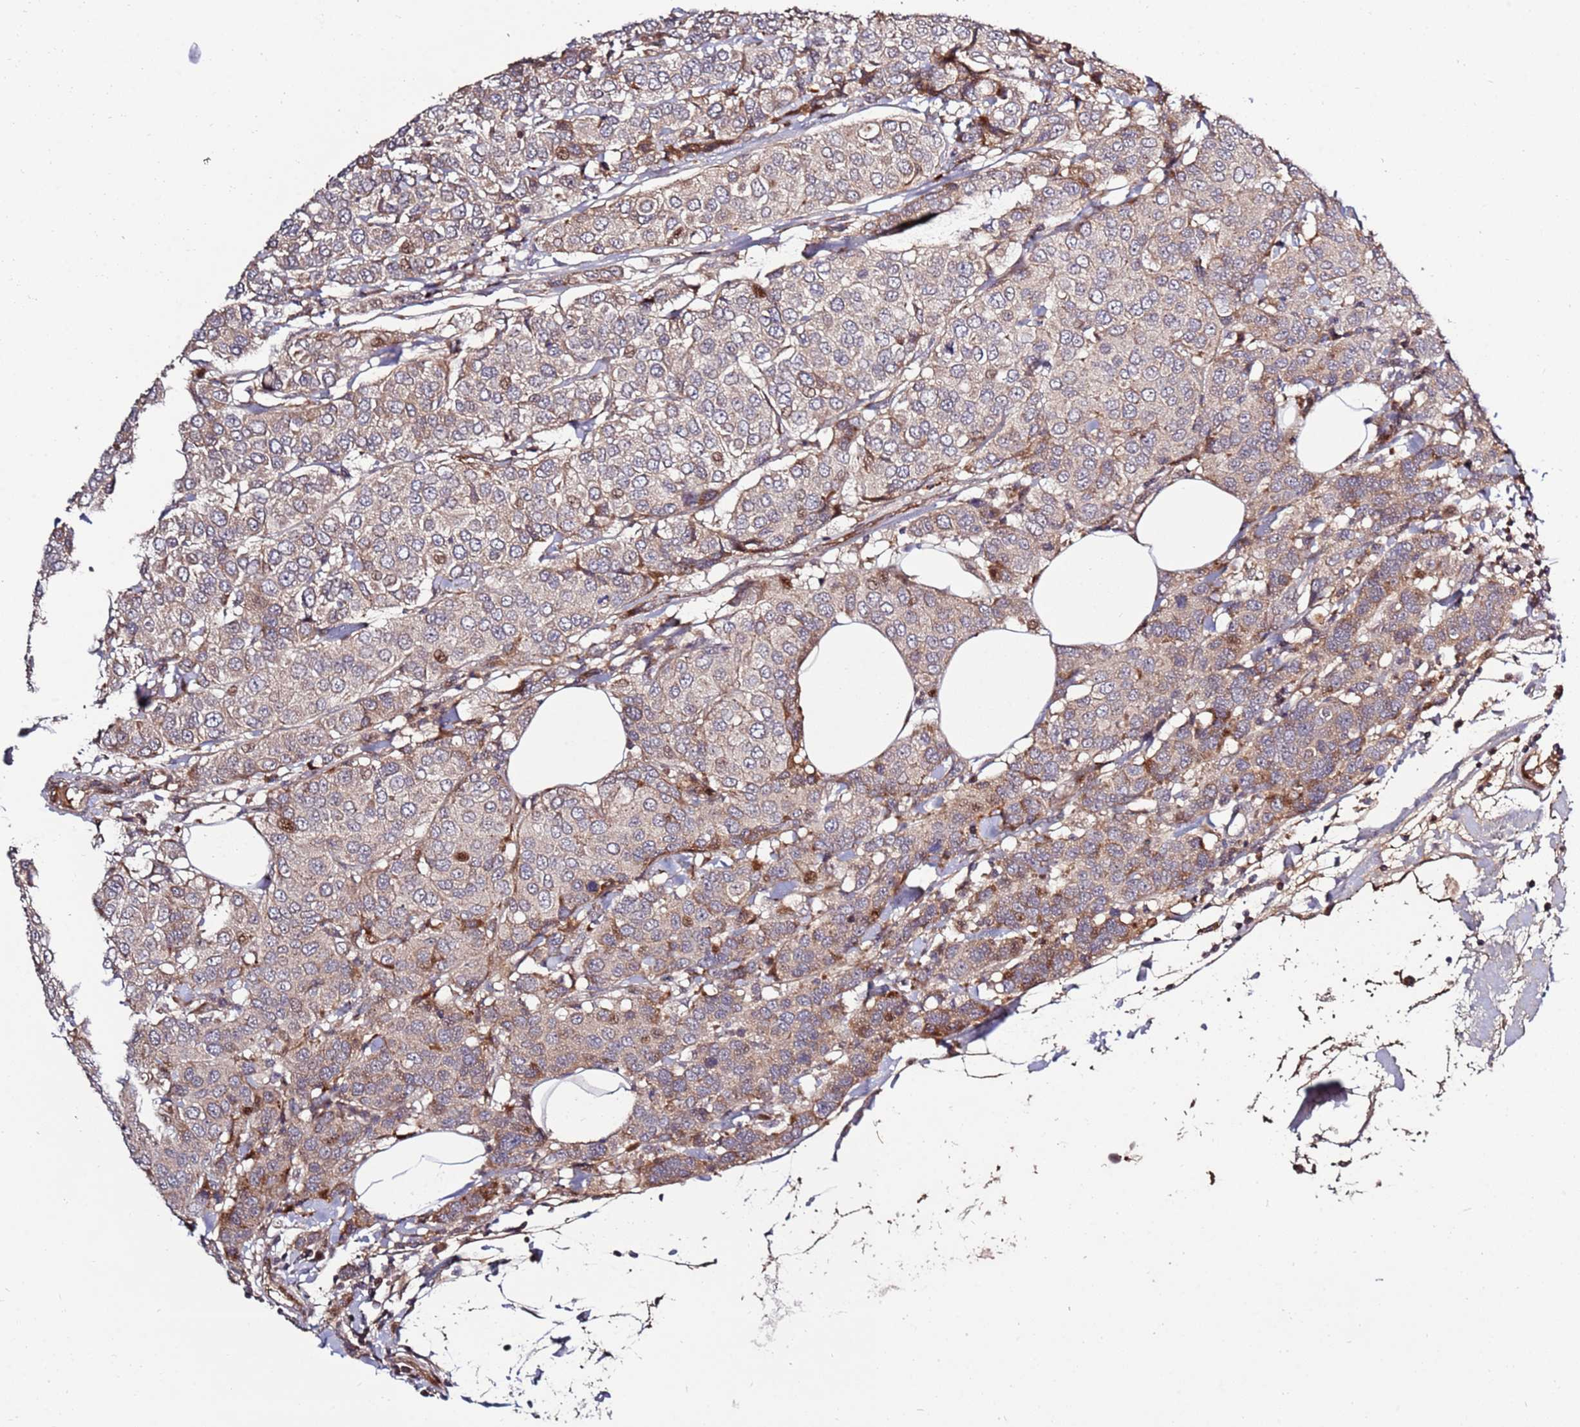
{"staining": {"intensity": "moderate", "quantity": "25%-75%", "location": "cytoplasmic/membranous,nuclear"}, "tissue": "breast cancer", "cell_type": "Tumor cells", "image_type": "cancer", "snomed": [{"axis": "morphology", "description": "Duct carcinoma"}, {"axis": "topography", "description": "Breast"}], "caption": "Human breast cancer (intraductal carcinoma) stained for a protein (brown) displays moderate cytoplasmic/membranous and nuclear positive expression in about 25%-75% of tumor cells.", "gene": "RHBDL1", "patient": {"sex": "female", "age": 55}}